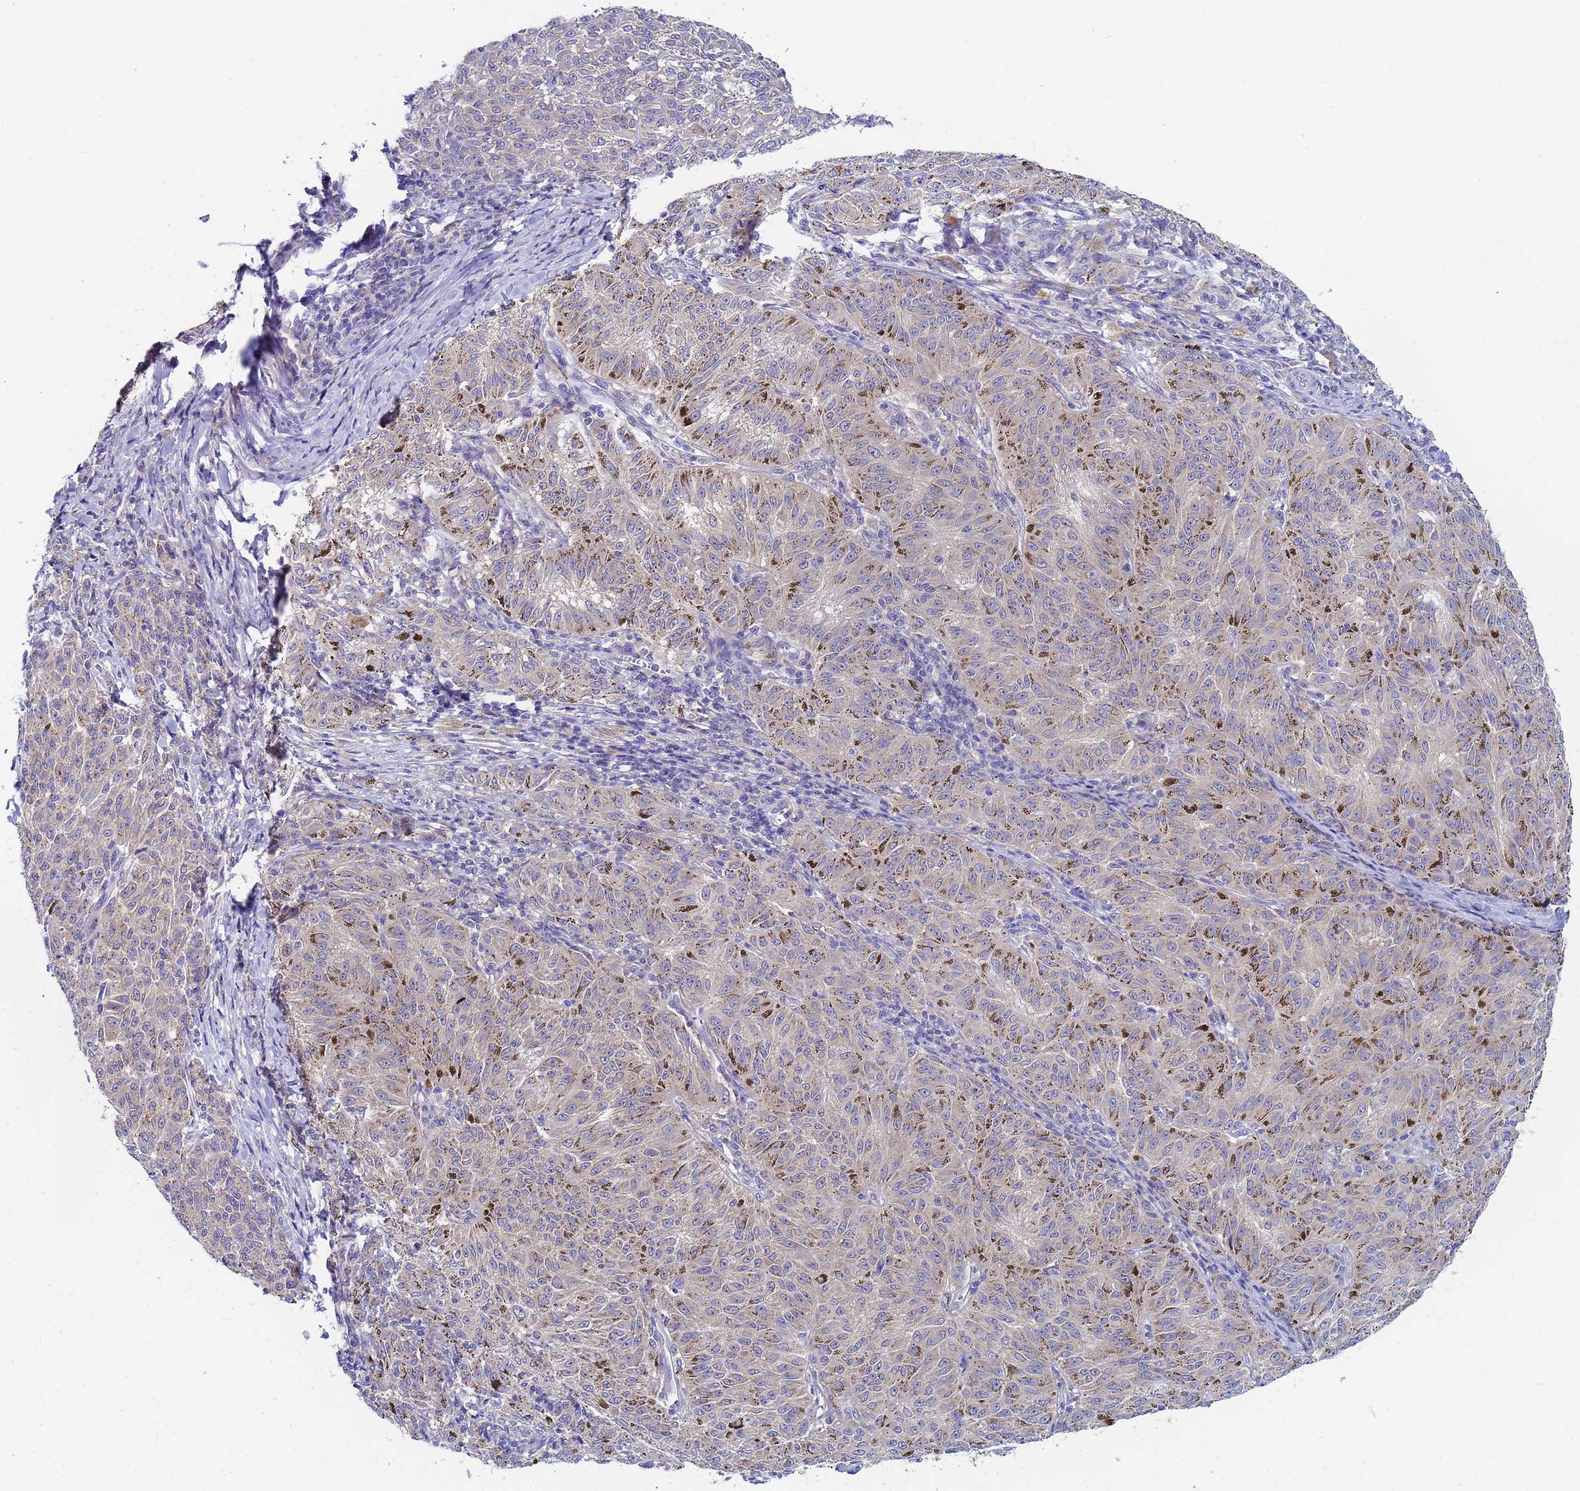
{"staining": {"intensity": "weak", "quantity": "<25%", "location": "cytoplasmic/membranous"}, "tissue": "melanoma", "cell_type": "Tumor cells", "image_type": "cancer", "snomed": [{"axis": "morphology", "description": "Malignant melanoma, NOS"}, {"axis": "topography", "description": "Skin"}], "caption": "Melanoma was stained to show a protein in brown. There is no significant expression in tumor cells.", "gene": "TTLL11", "patient": {"sex": "female", "age": 72}}